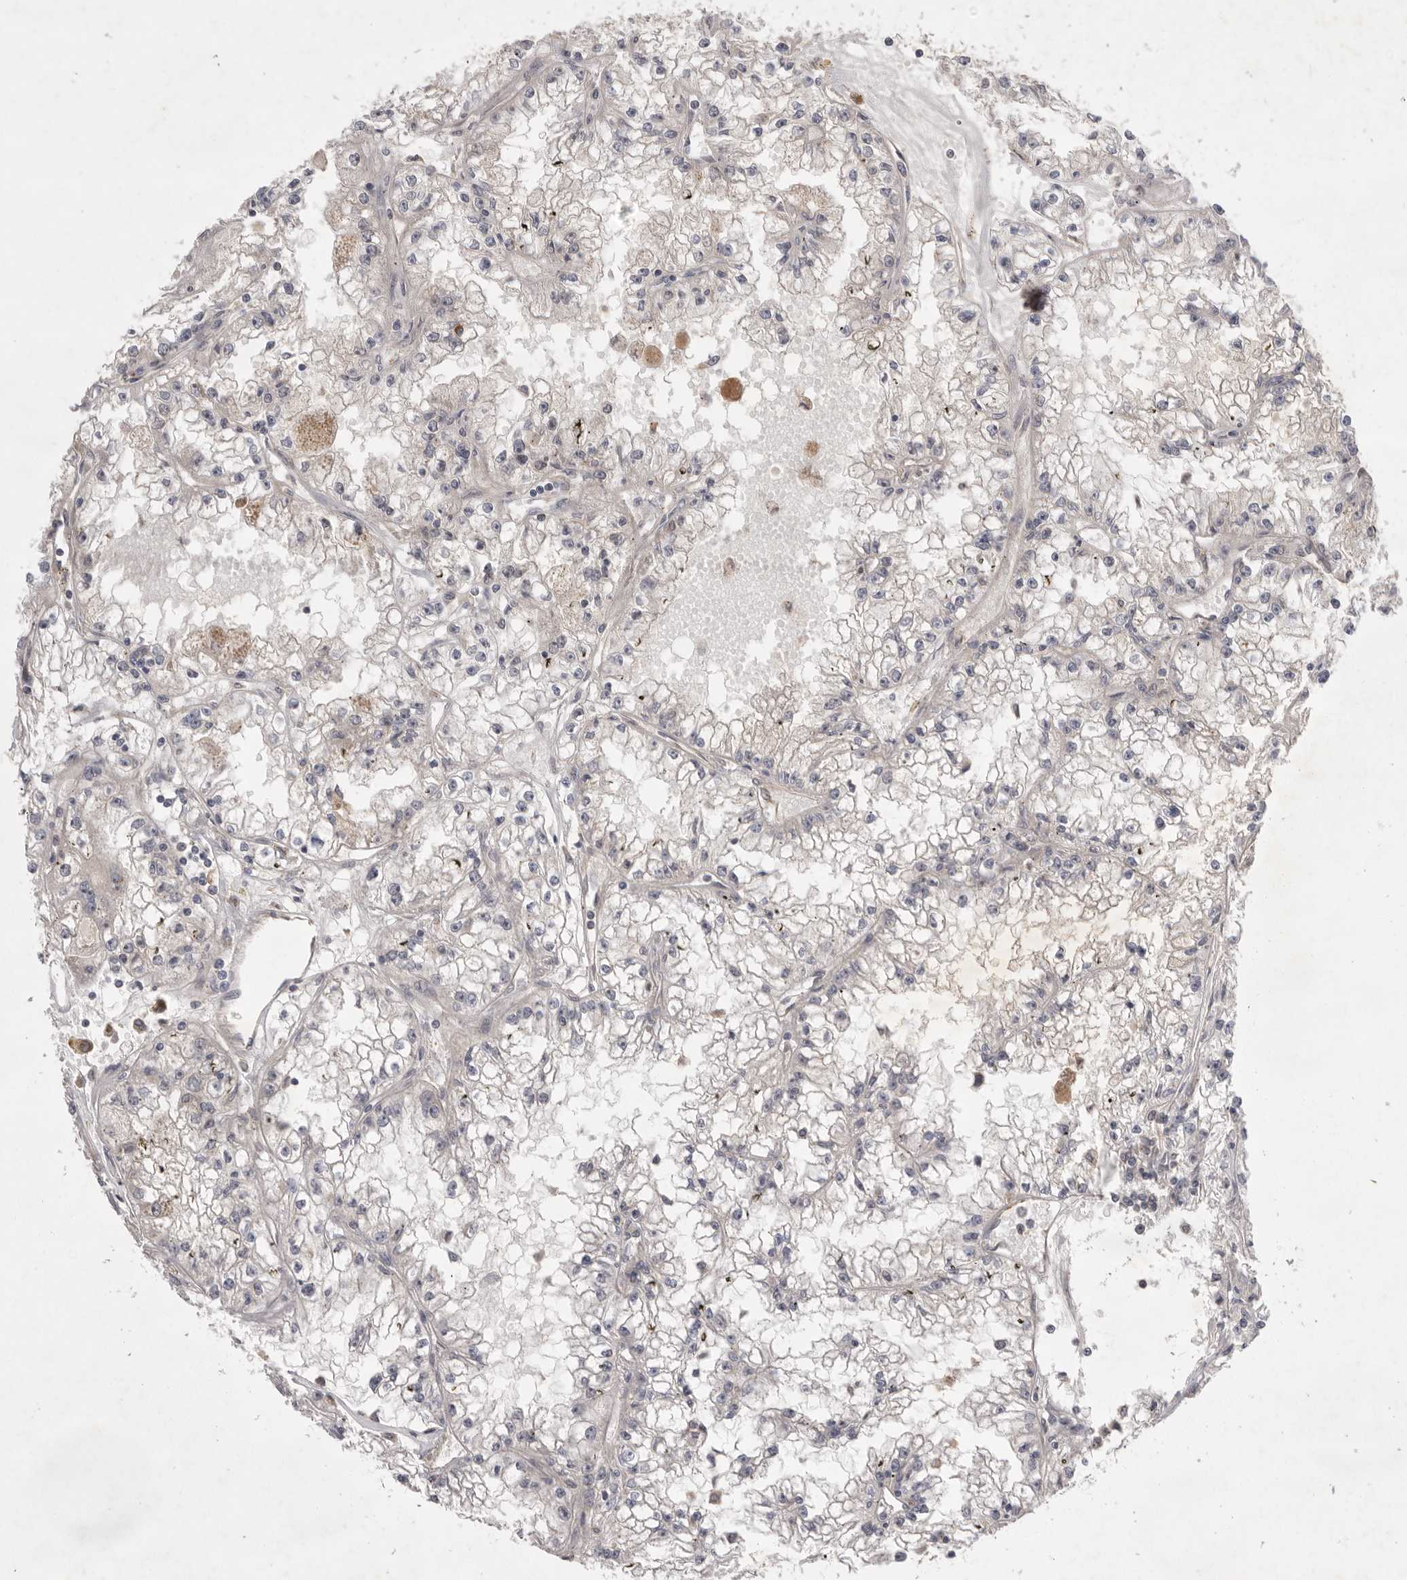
{"staining": {"intensity": "negative", "quantity": "none", "location": "none"}, "tissue": "renal cancer", "cell_type": "Tumor cells", "image_type": "cancer", "snomed": [{"axis": "morphology", "description": "Adenocarcinoma, NOS"}, {"axis": "topography", "description": "Kidney"}], "caption": "The micrograph displays no staining of tumor cells in renal cancer (adenocarcinoma). (Stains: DAB (3,3'-diaminobenzidine) immunohistochemistry with hematoxylin counter stain, Microscopy: brightfield microscopy at high magnification).", "gene": "NRCAM", "patient": {"sex": "male", "age": 56}}